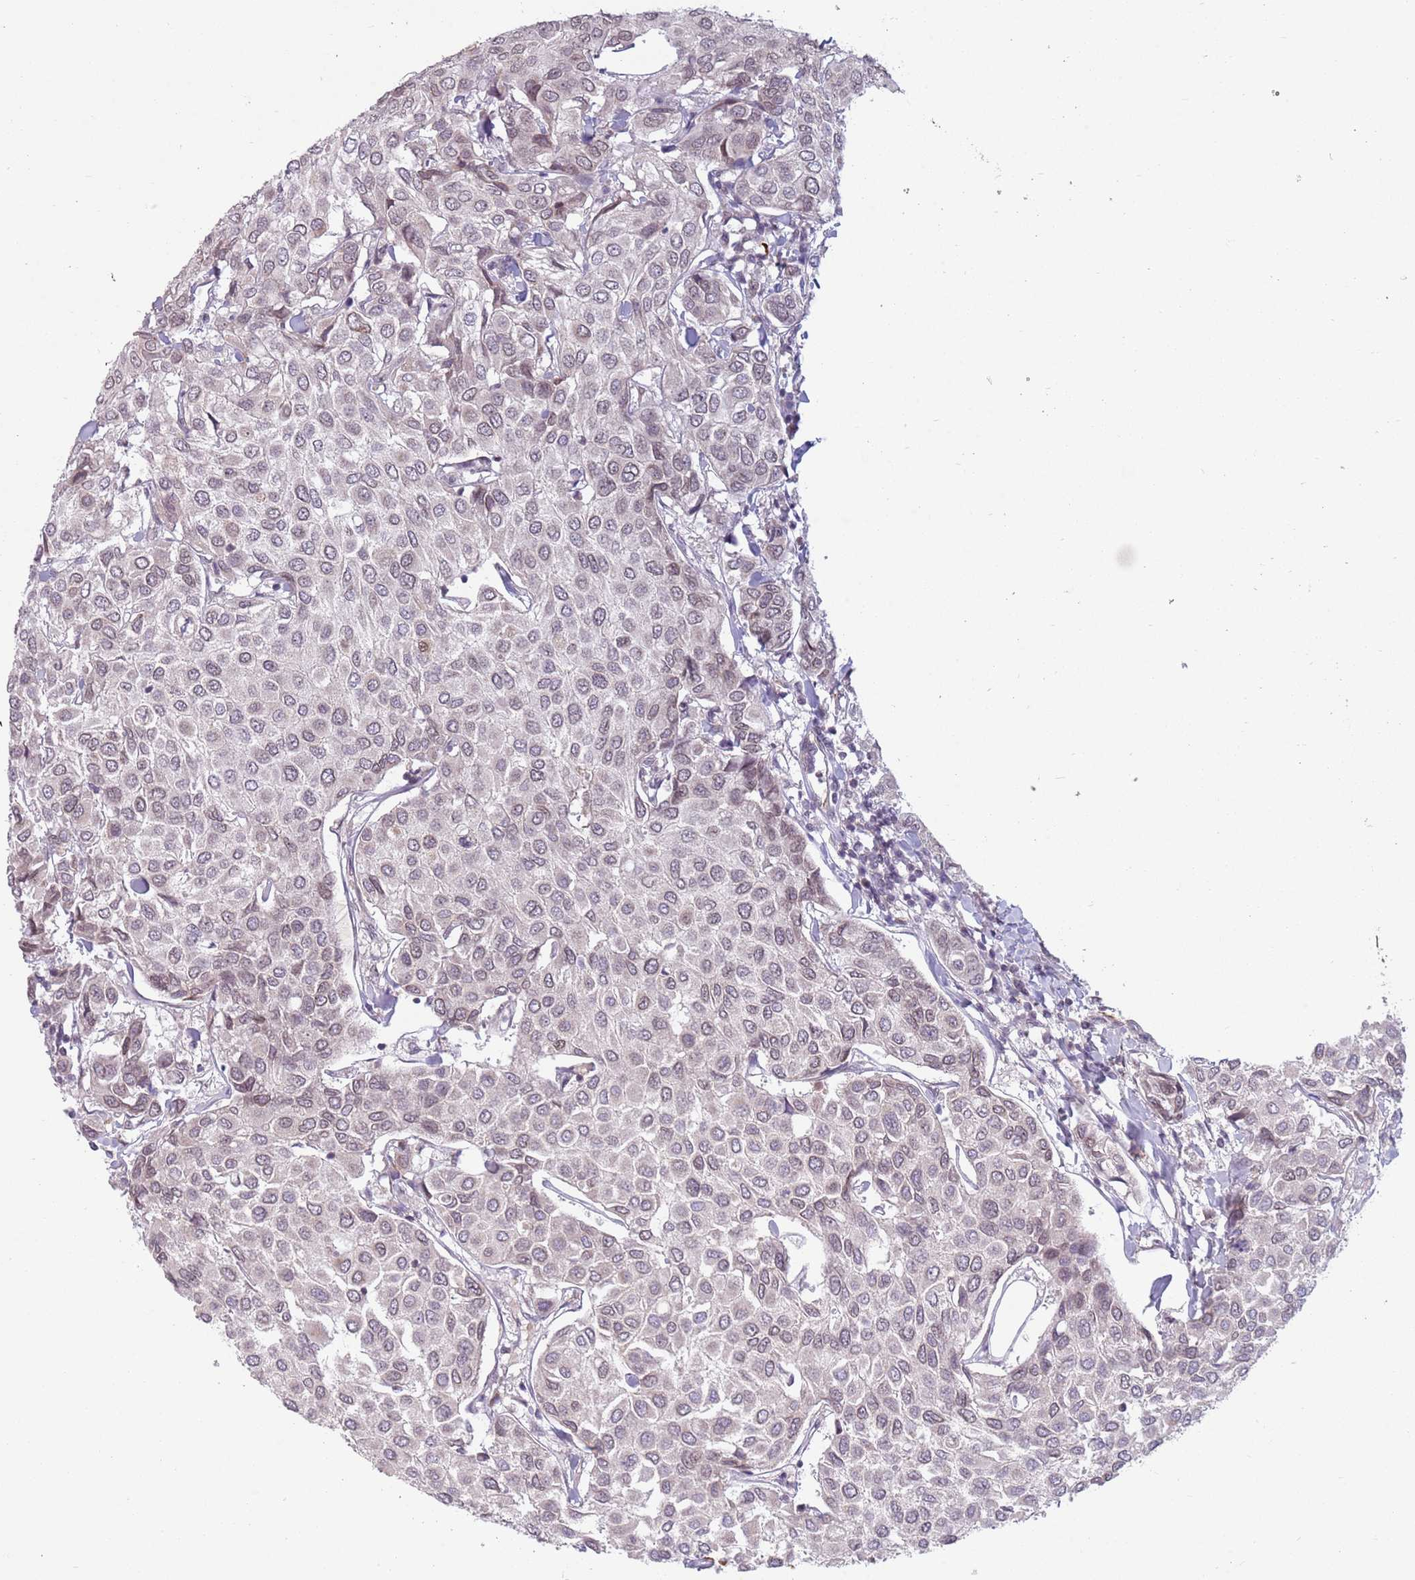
{"staining": {"intensity": "weak", "quantity": "<25%", "location": "nuclear"}, "tissue": "breast cancer", "cell_type": "Tumor cells", "image_type": "cancer", "snomed": [{"axis": "morphology", "description": "Duct carcinoma"}, {"axis": "topography", "description": "Breast"}], "caption": "Tumor cells are negative for brown protein staining in breast cancer (invasive ductal carcinoma).", "gene": "ZNF574", "patient": {"sex": "female", "age": 55}}